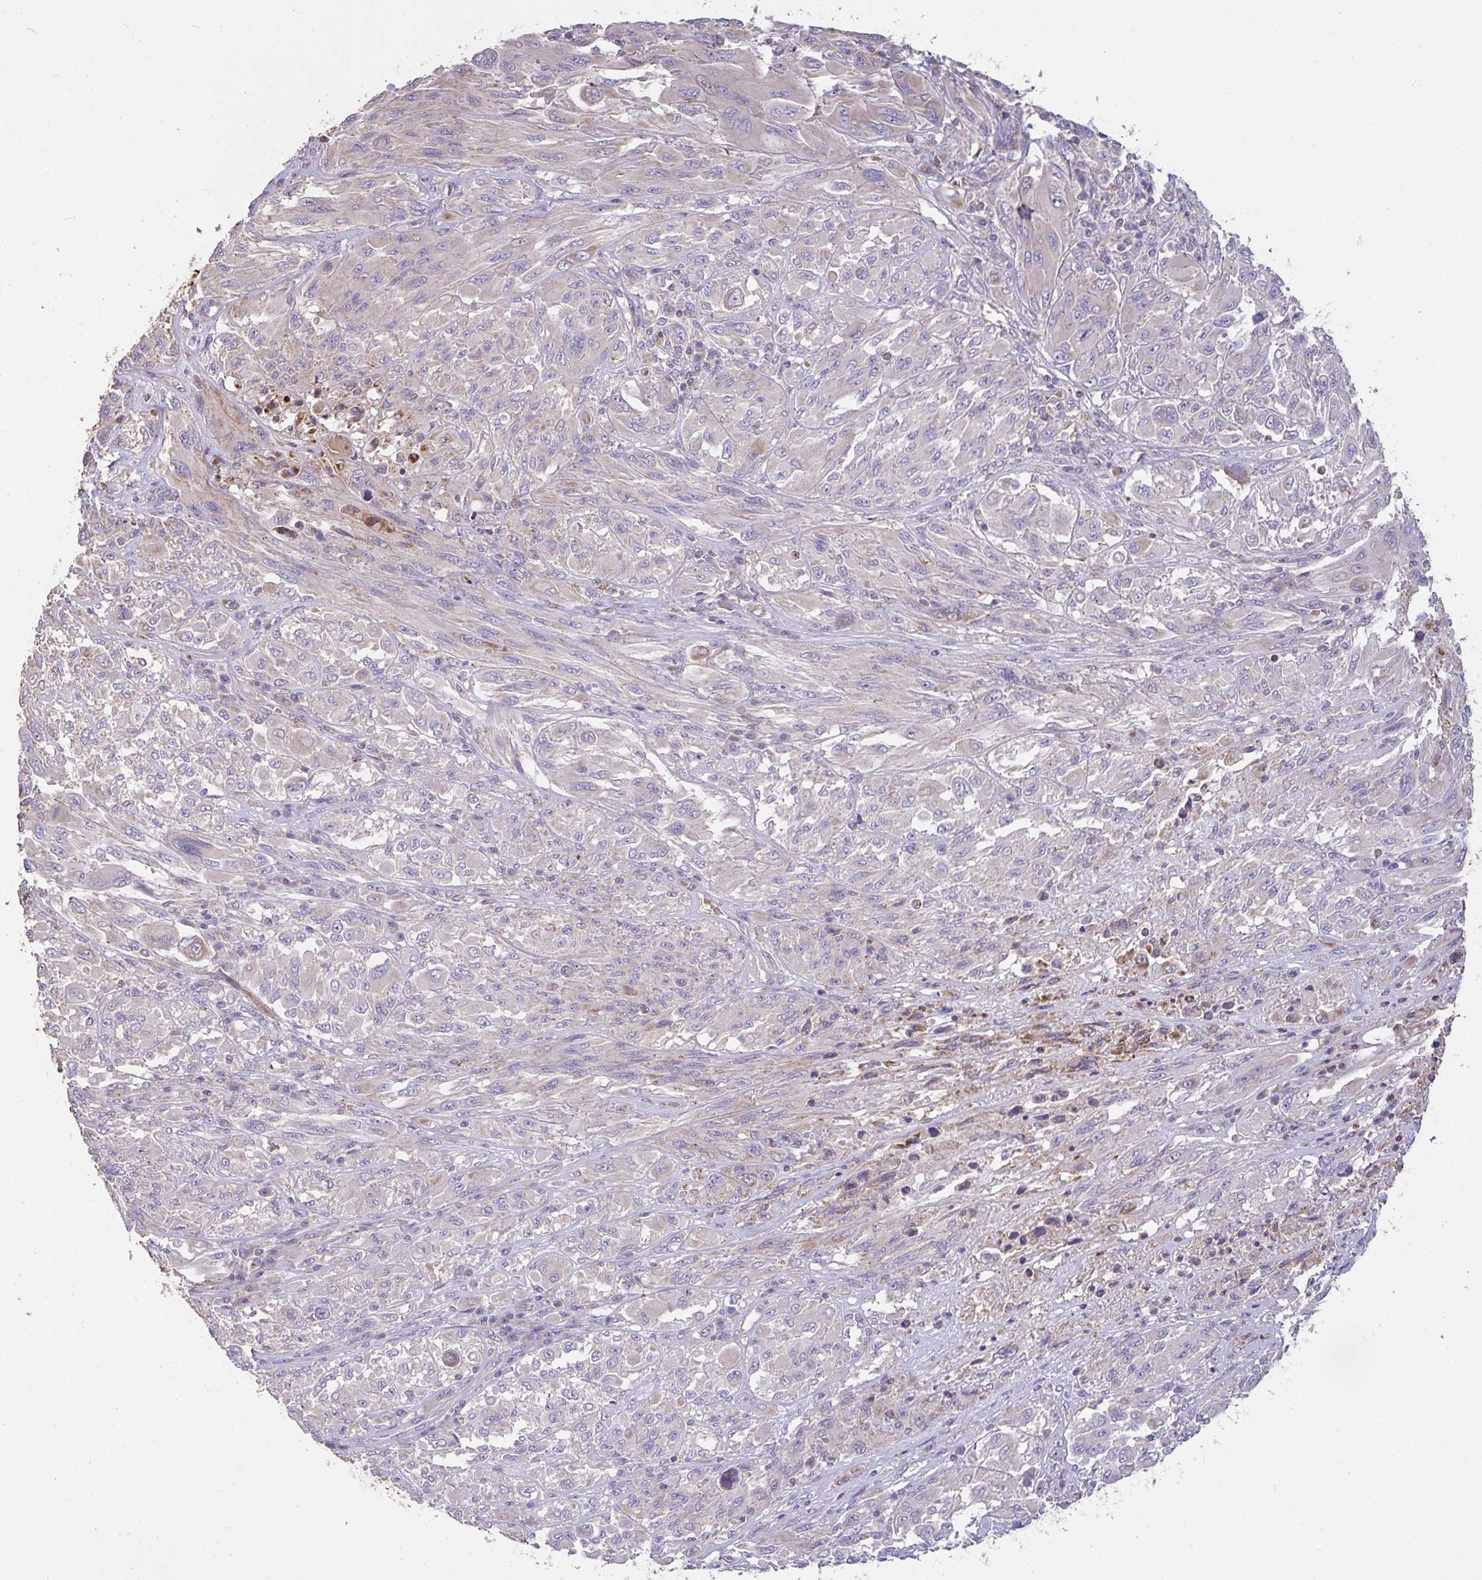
{"staining": {"intensity": "negative", "quantity": "none", "location": "none"}, "tissue": "melanoma", "cell_type": "Tumor cells", "image_type": "cancer", "snomed": [{"axis": "morphology", "description": "Malignant melanoma, NOS"}, {"axis": "topography", "description": "Skin"}], "caption": "Malignant melanoma was stained to show a protein in brown. There is no significant staining in tumor cells.", "gene": "FCER1A", "patient": {"sex": "female", "age": 91}}